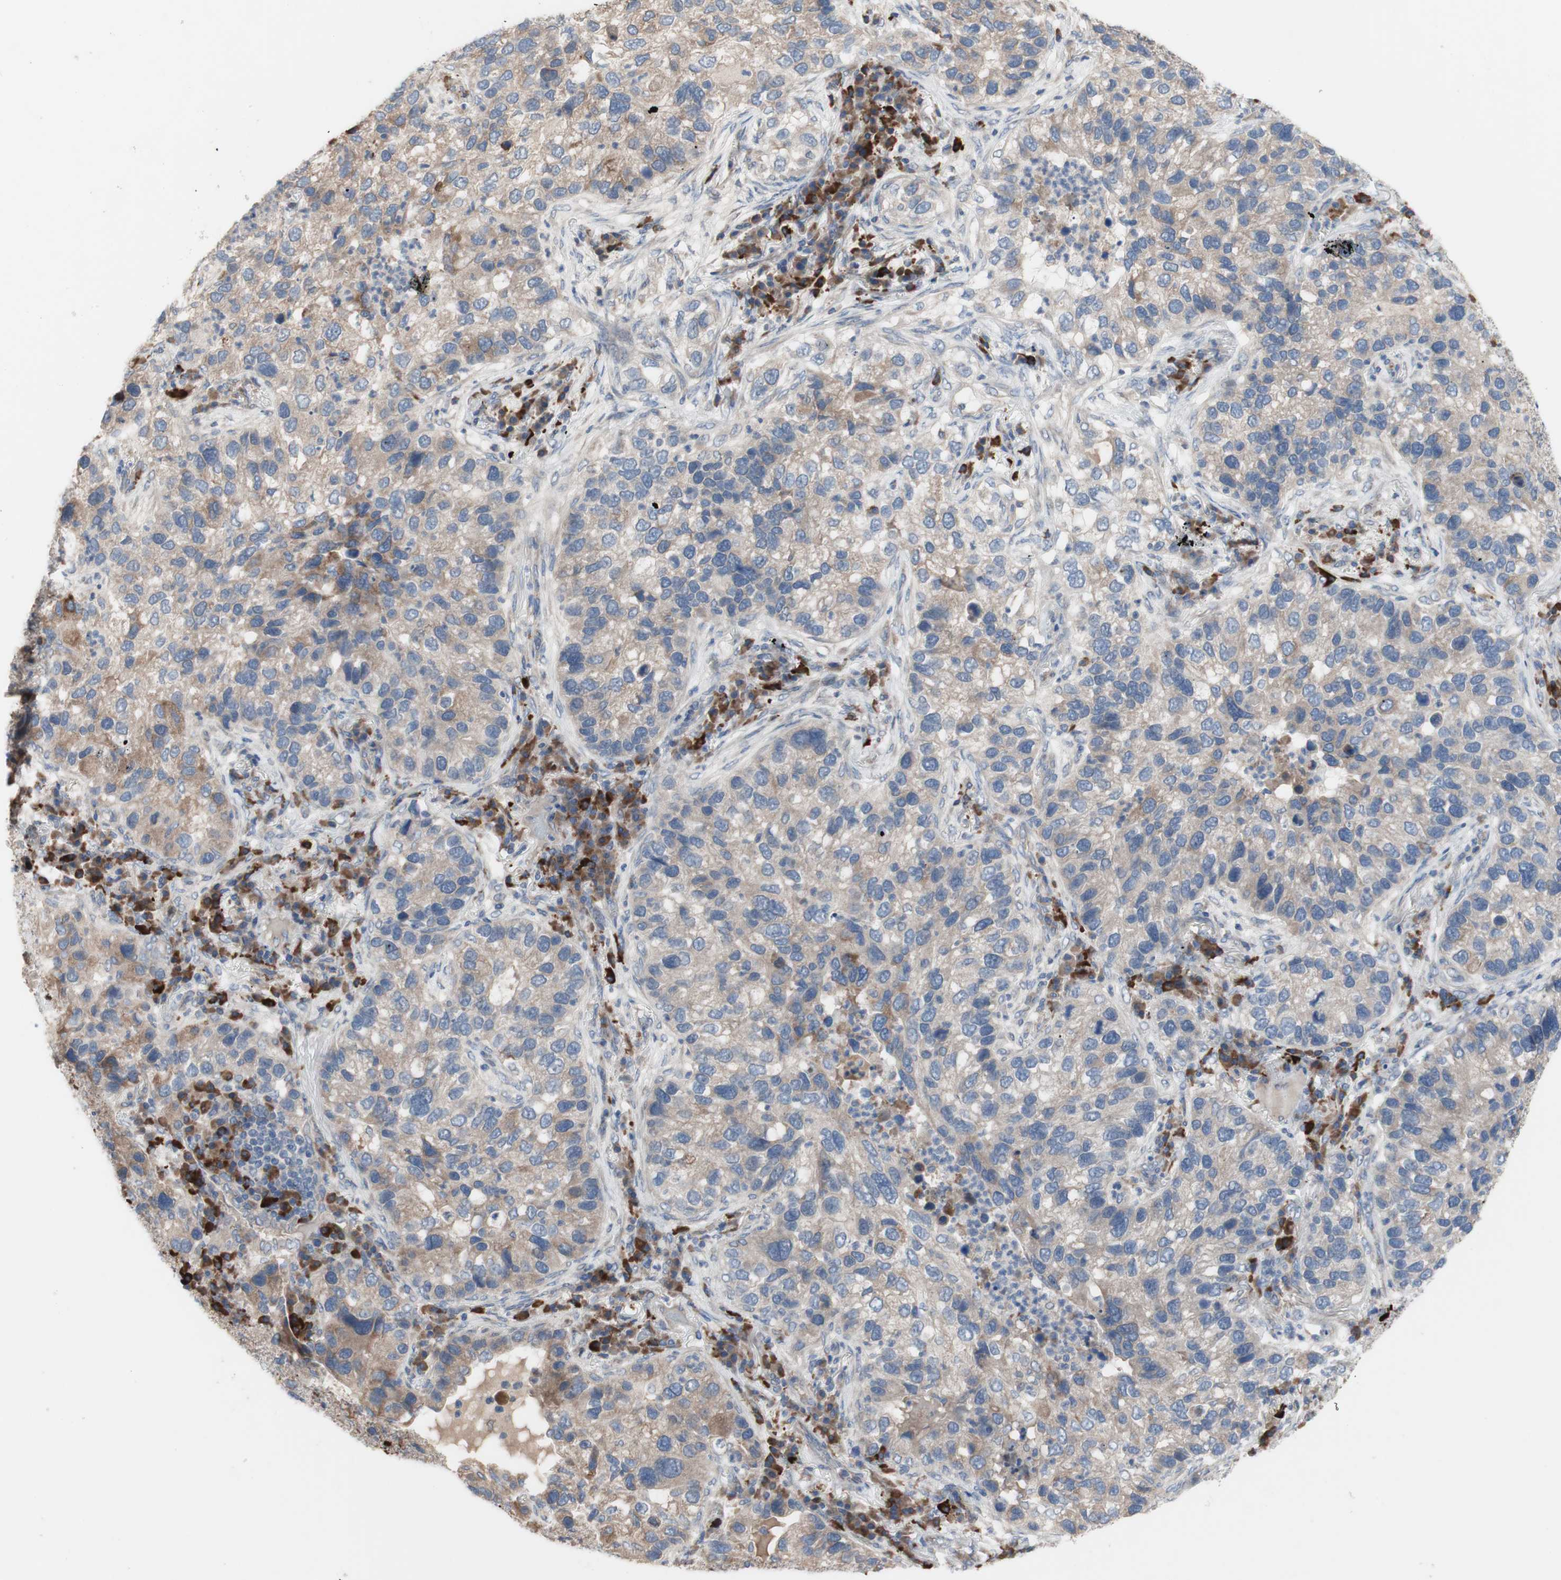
{"staining": {"intensity": "moderate", "quantity": ">75%", "location": "cytoplasmic/membranous"}, "tissue": "lung cancer", "cell_type": "Tumor cells", "image_type": "cancer", "snomed": [{"axis": "morphology", "description": "Normal tissue, NOS"}, {"axis": "morphology", "description": "Adenocarcinoma, NOS"}, {"axis": "topography", "description": "Bronchus"}, {"axis": "topography", "description": "Lung"}], "caption": "Brown immunohistochemical staining in adenocarcinoma (lung) shows moderate cytoplasmic/membranous expression in approximately >75% of tumor cells.", "gene": "TTC14", "patient": {"sex": "male", "age": 54}}